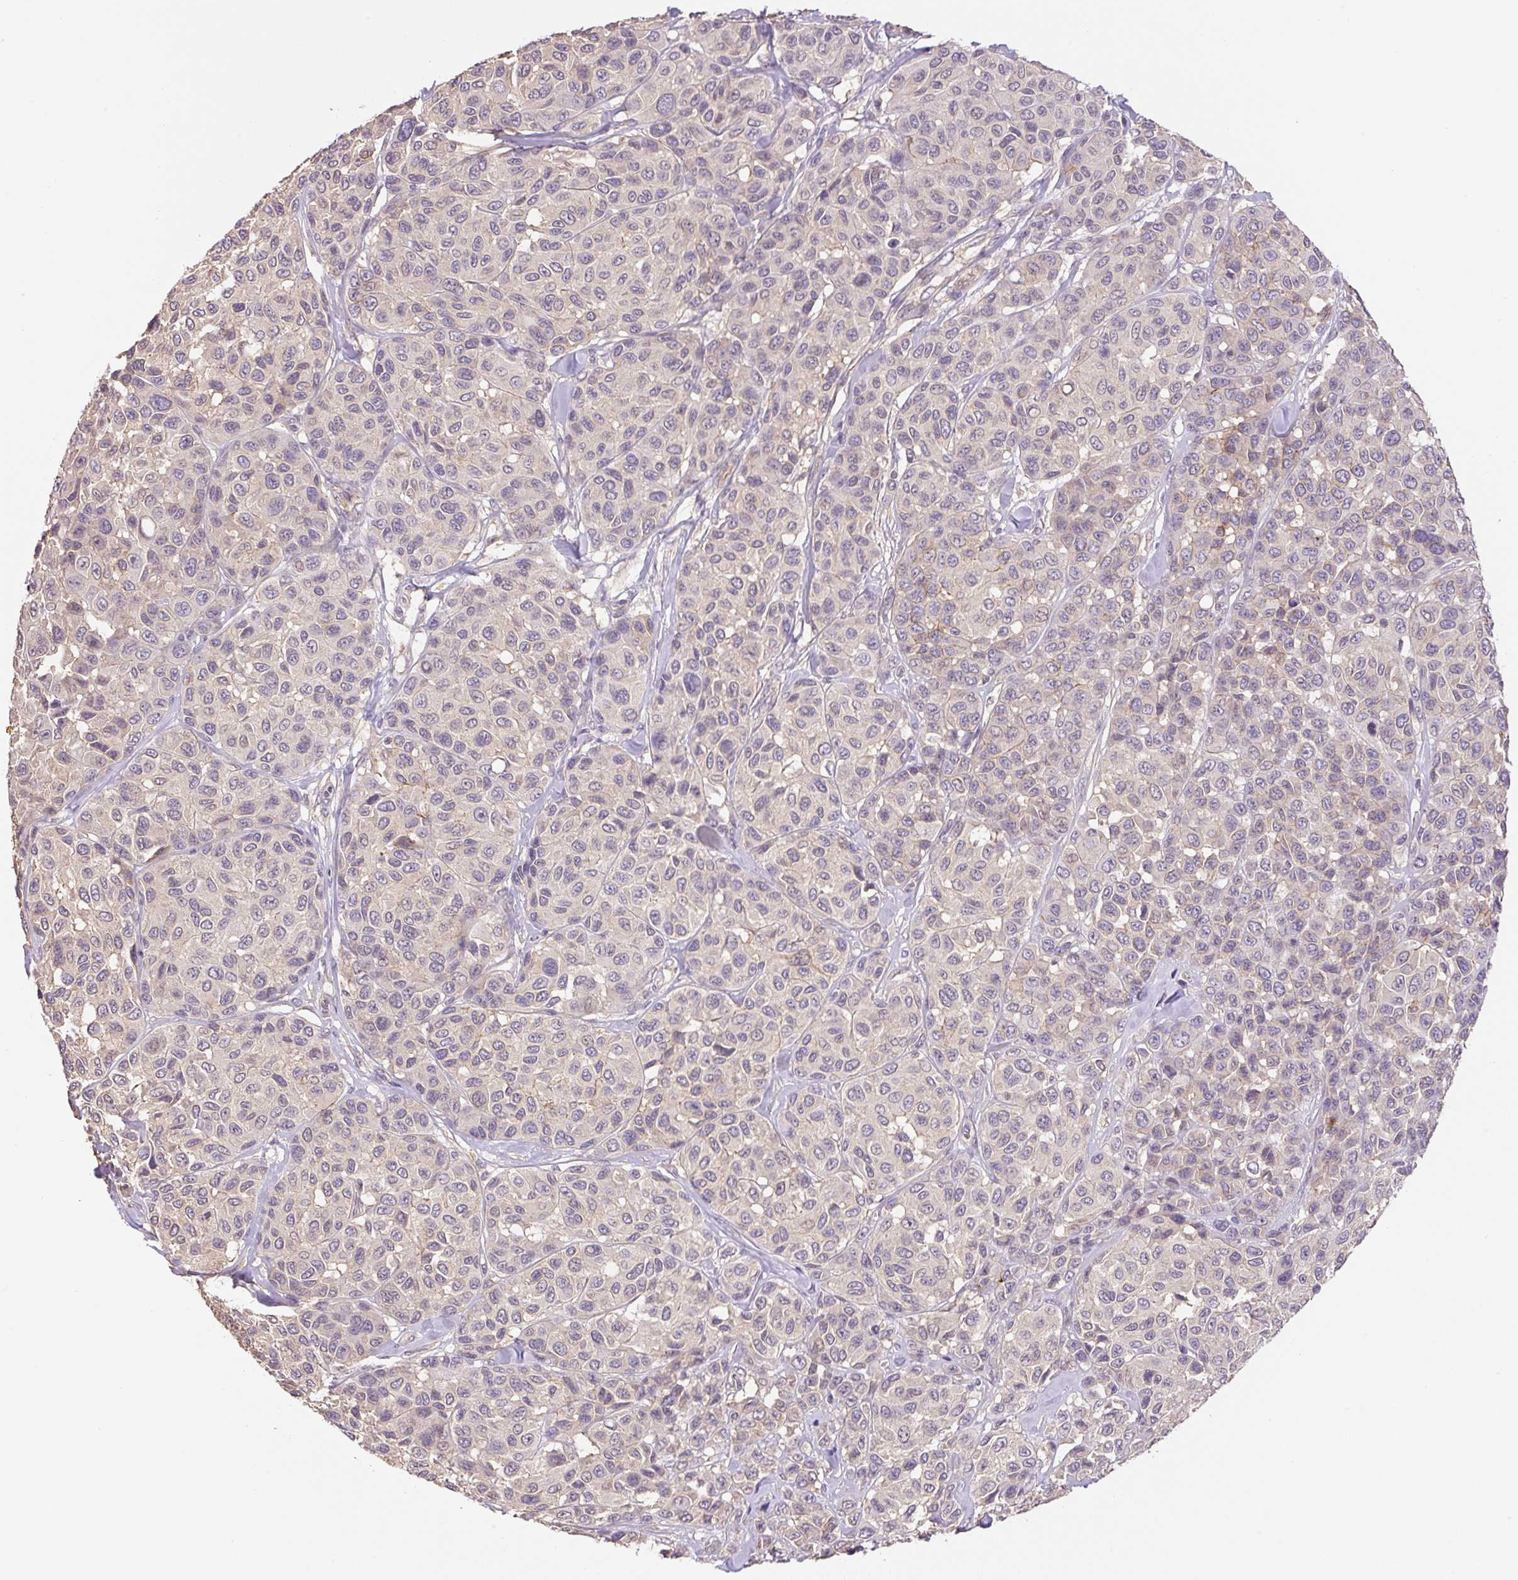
{"staining": {"intensity": "negative", "quantity": "none", "location": "none"}, "tissue": "melanoma", "cell_type": "Tumor cells", "image_type": "cancer", "snomed": [{"axis": "morphology", "description": "Malignant melanoma, NOS"}, {"axis": "topography", "description": "Skin"}], "caption": "An immunohistochemistry (IHC) image of melanoma is shown. There is no staining in tumor cells of melanoma.", "gene": "COX8A", "patient": {"sex": "female", "age": 66}}